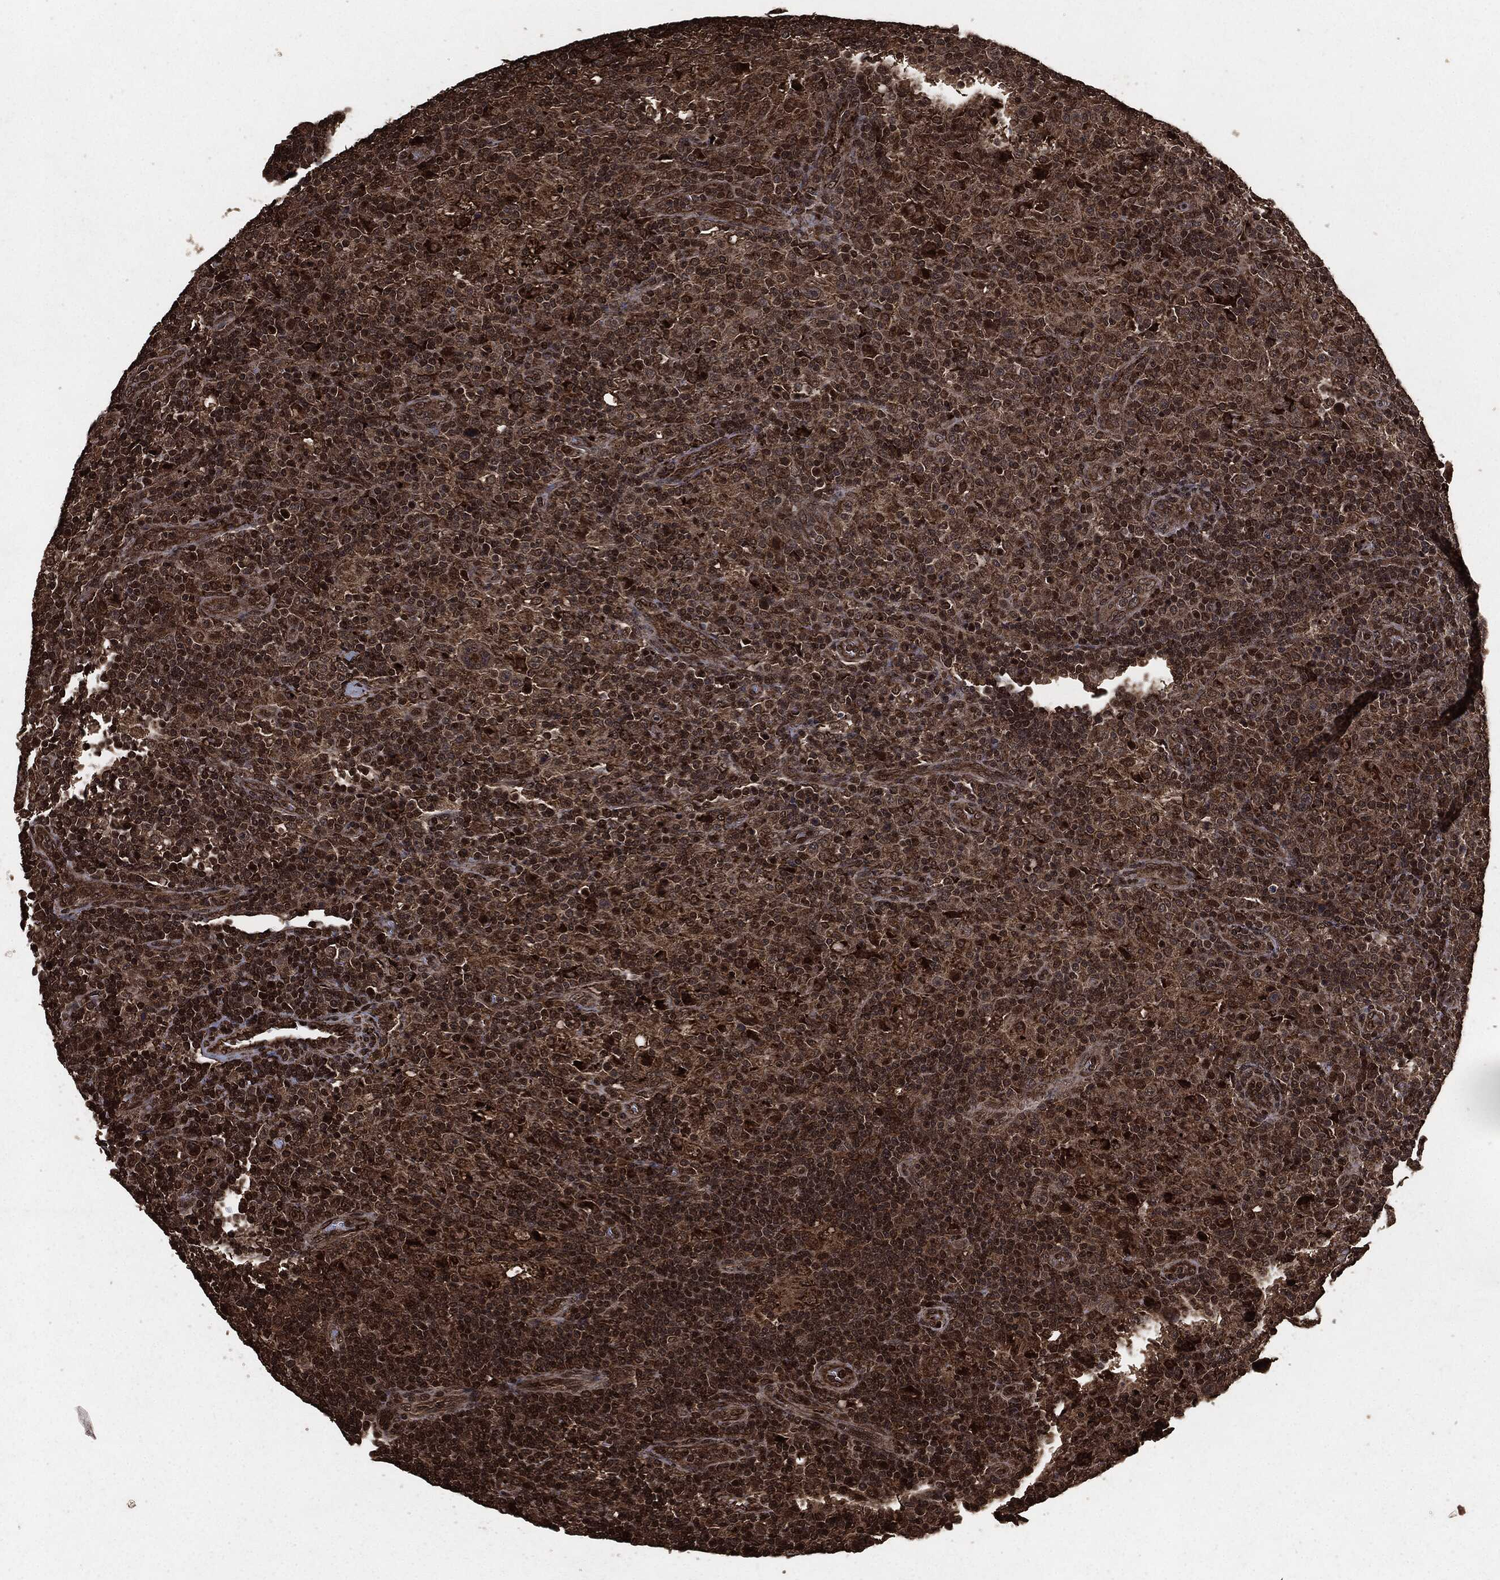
{"staining": {"intensity": "moderate", "quantity": "25%-75%", "location": "nuclear"}, "tissue": "lymphoma", "cell_type": "Tumor cells", "image_type": "cancer", "snomed": [{"axis": "morphology", "description": "Hodgkin's disease, NOS"}, {"axis": "topography", "description": "Lymph node"}], "caption": "About 25%-75% of tumor cells in lymphoma show moderate nuclear protein staining as visualized by brown immunohistochemical staining.", "gene": "EGFR", "patient": {"sex": "male", "age": 70}}